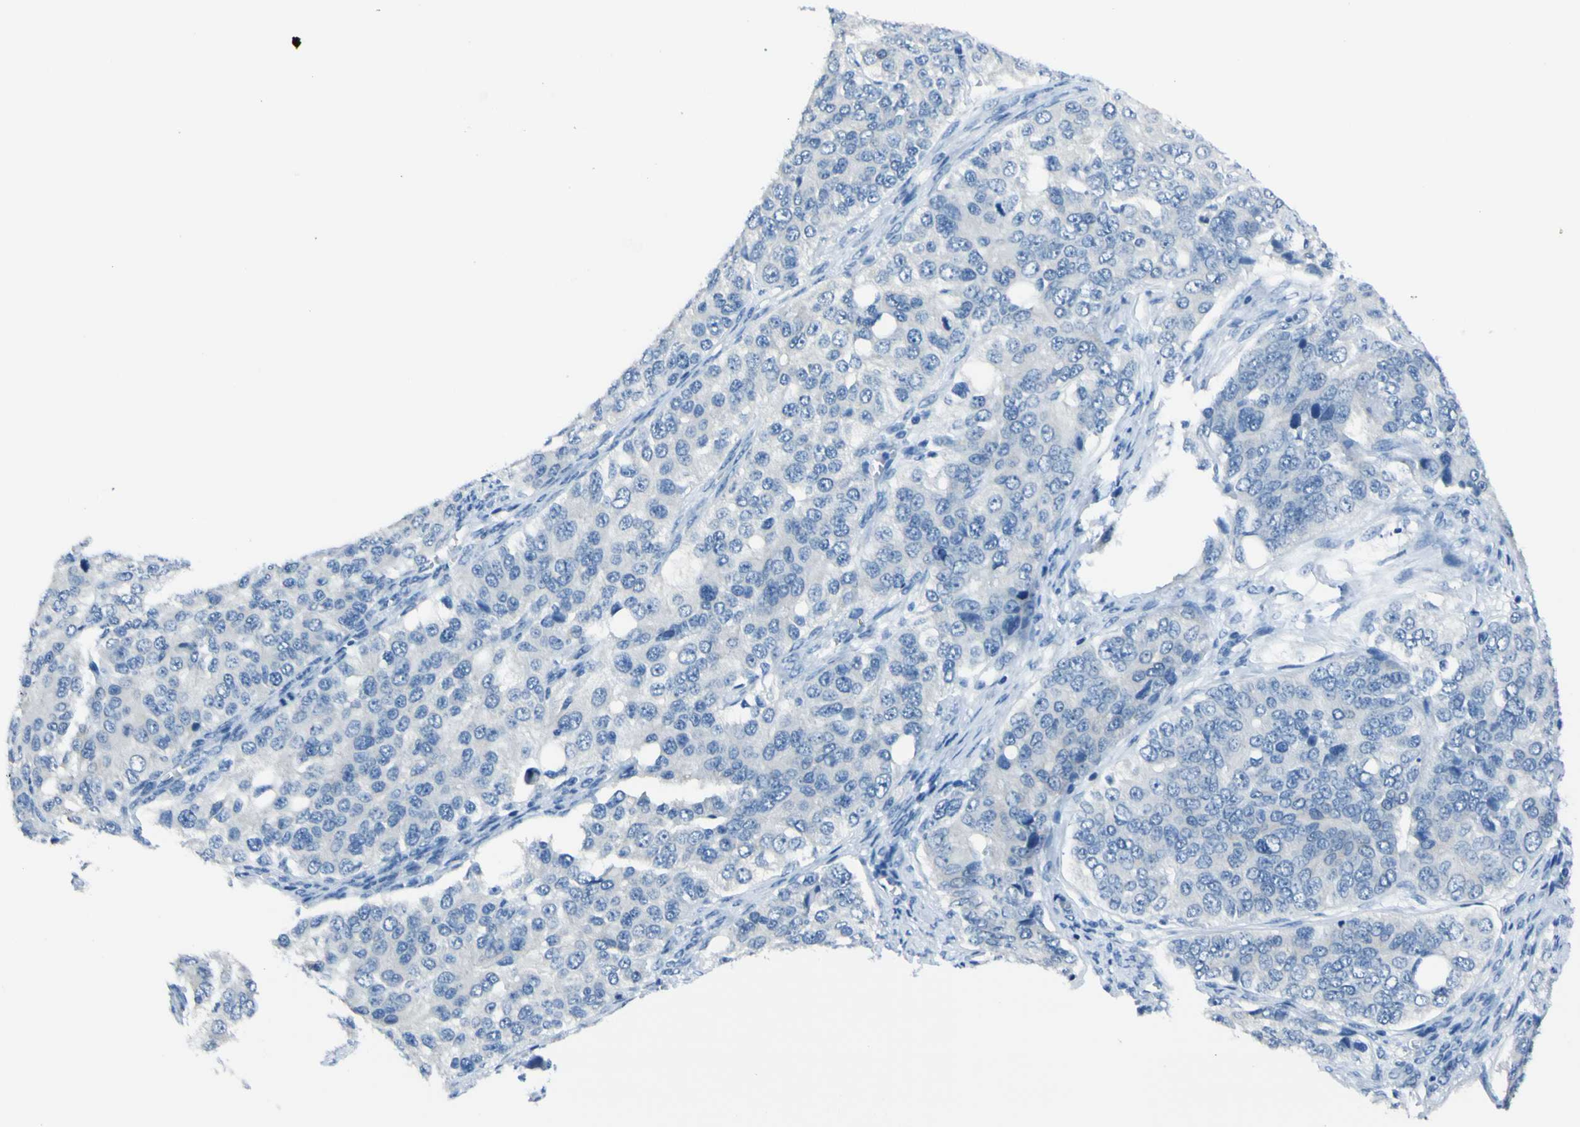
{"staining": {"intensity": "negative", "quantity": "none", "location": "none"}, "tissue": "ovarian cancer", "cell_type": "Tumor cells", "image_type": "cancer", "snomed": [{"axis": "morphology", "description": "Carcinoma, endometroid"}, {"axis": "topography", "description": "Ovary"}], "caption": "Tumor cells show no significant staining in ovarian cancer.", "gene": "PHKG1", "patient": {"sex": "female", "age": 51}}